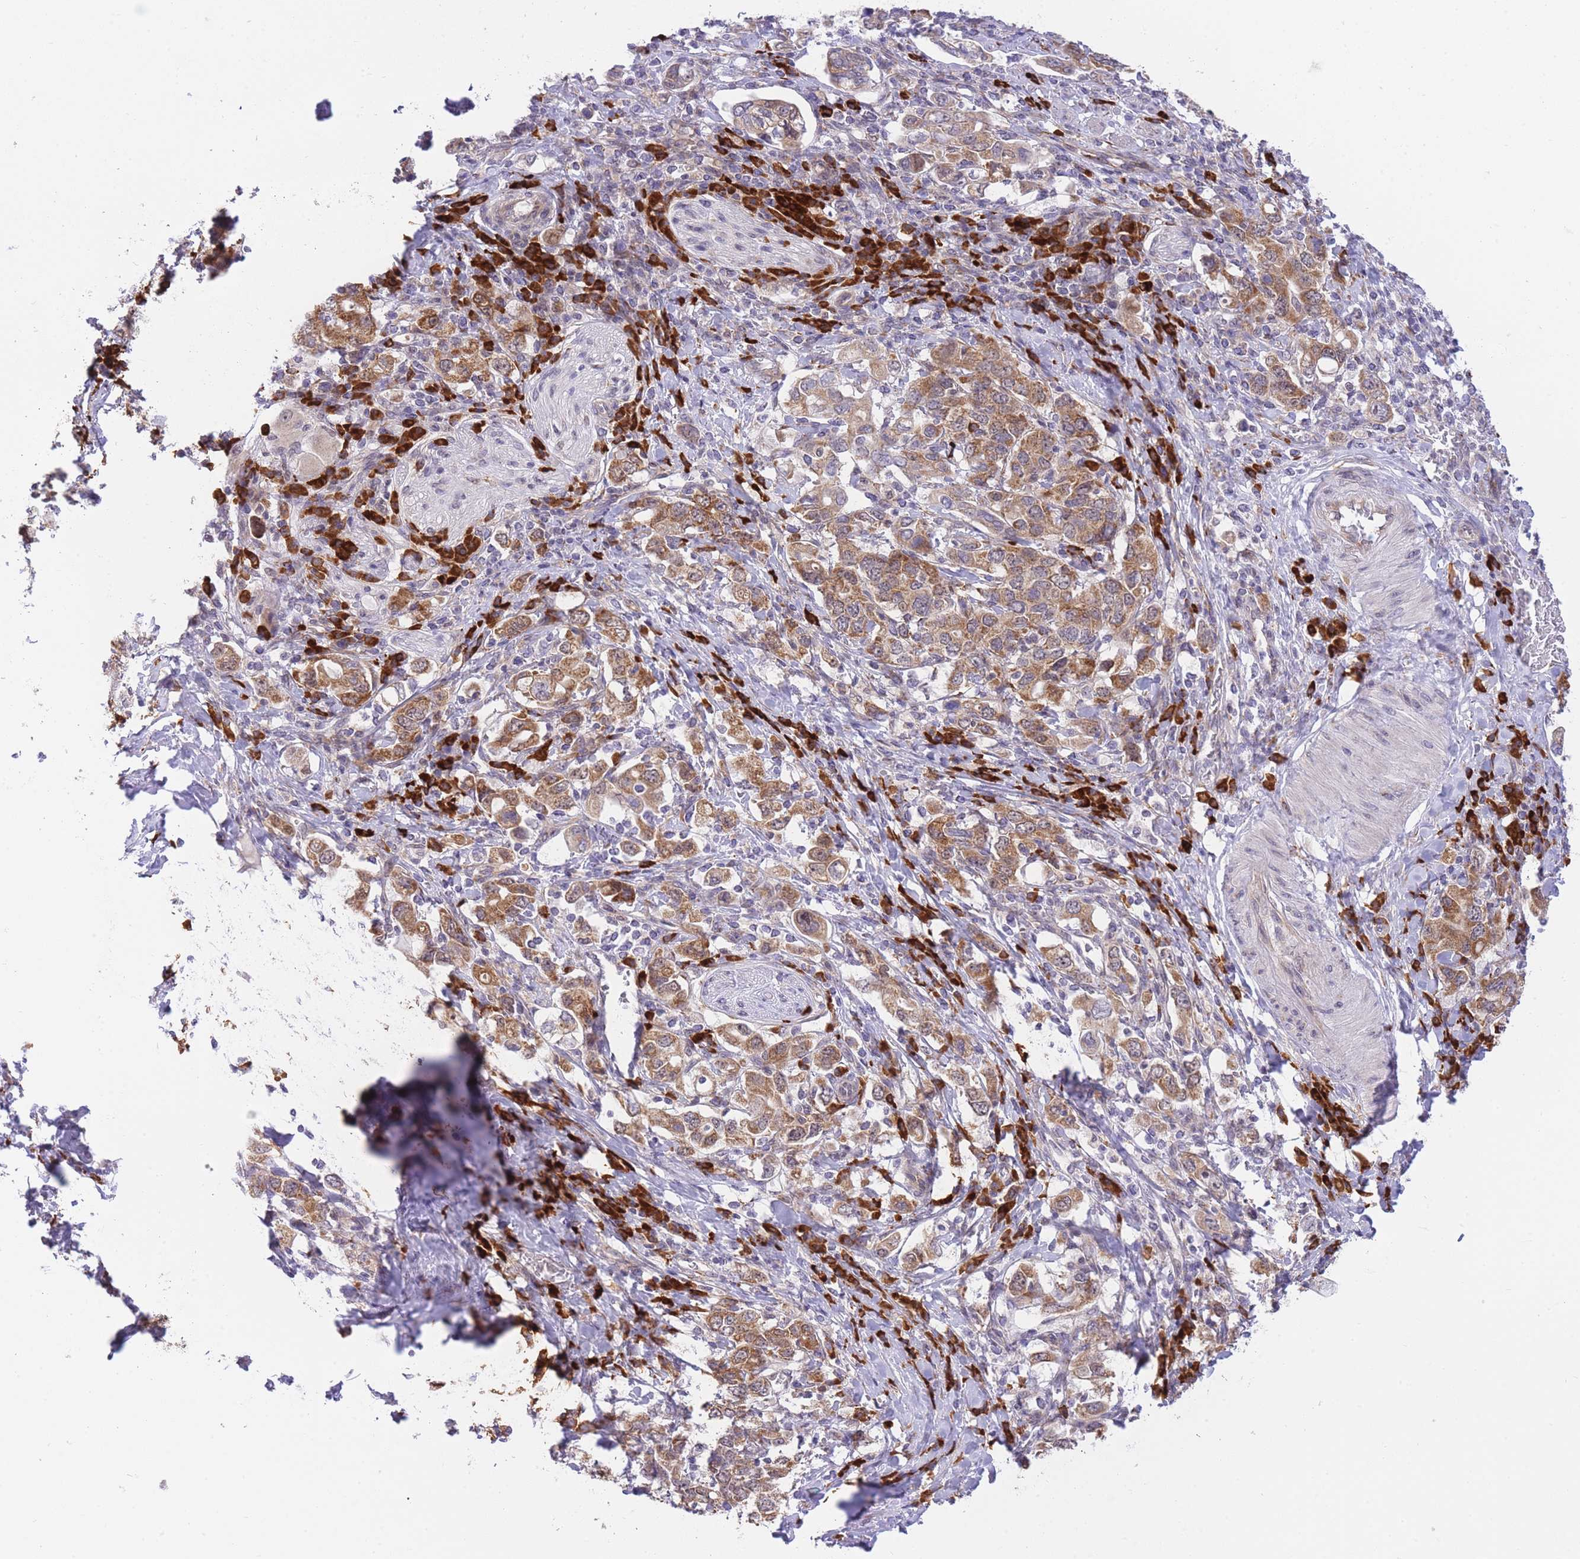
{"staining": {"intensity": "moderate", "quantity": ">75%", "location": "cytoplasmic/membranous"}, "tissue": "stomach cancer", "cell_type": "Tumor cells", "image_type": "cancer", "snomed": [{"axis": "morphology", "description": "Adenocarcinoma, NOS"}, {"axis": "topography", "description": "Stomach, upper"}, {"axis": "topography", "description": "Stomach"}], "caption": "A high-resolution image shows immunohistochemistry (IHC) staining of adenocarcinoma (stomach), which reveals moderate cytoplasmic/membranous positivity in approximately >75% of tumor cells. (IHC, brightfield microscopy, high magnification).", "gene": "EXOSC8", "patient": {"sex": "male", "age": 62}}